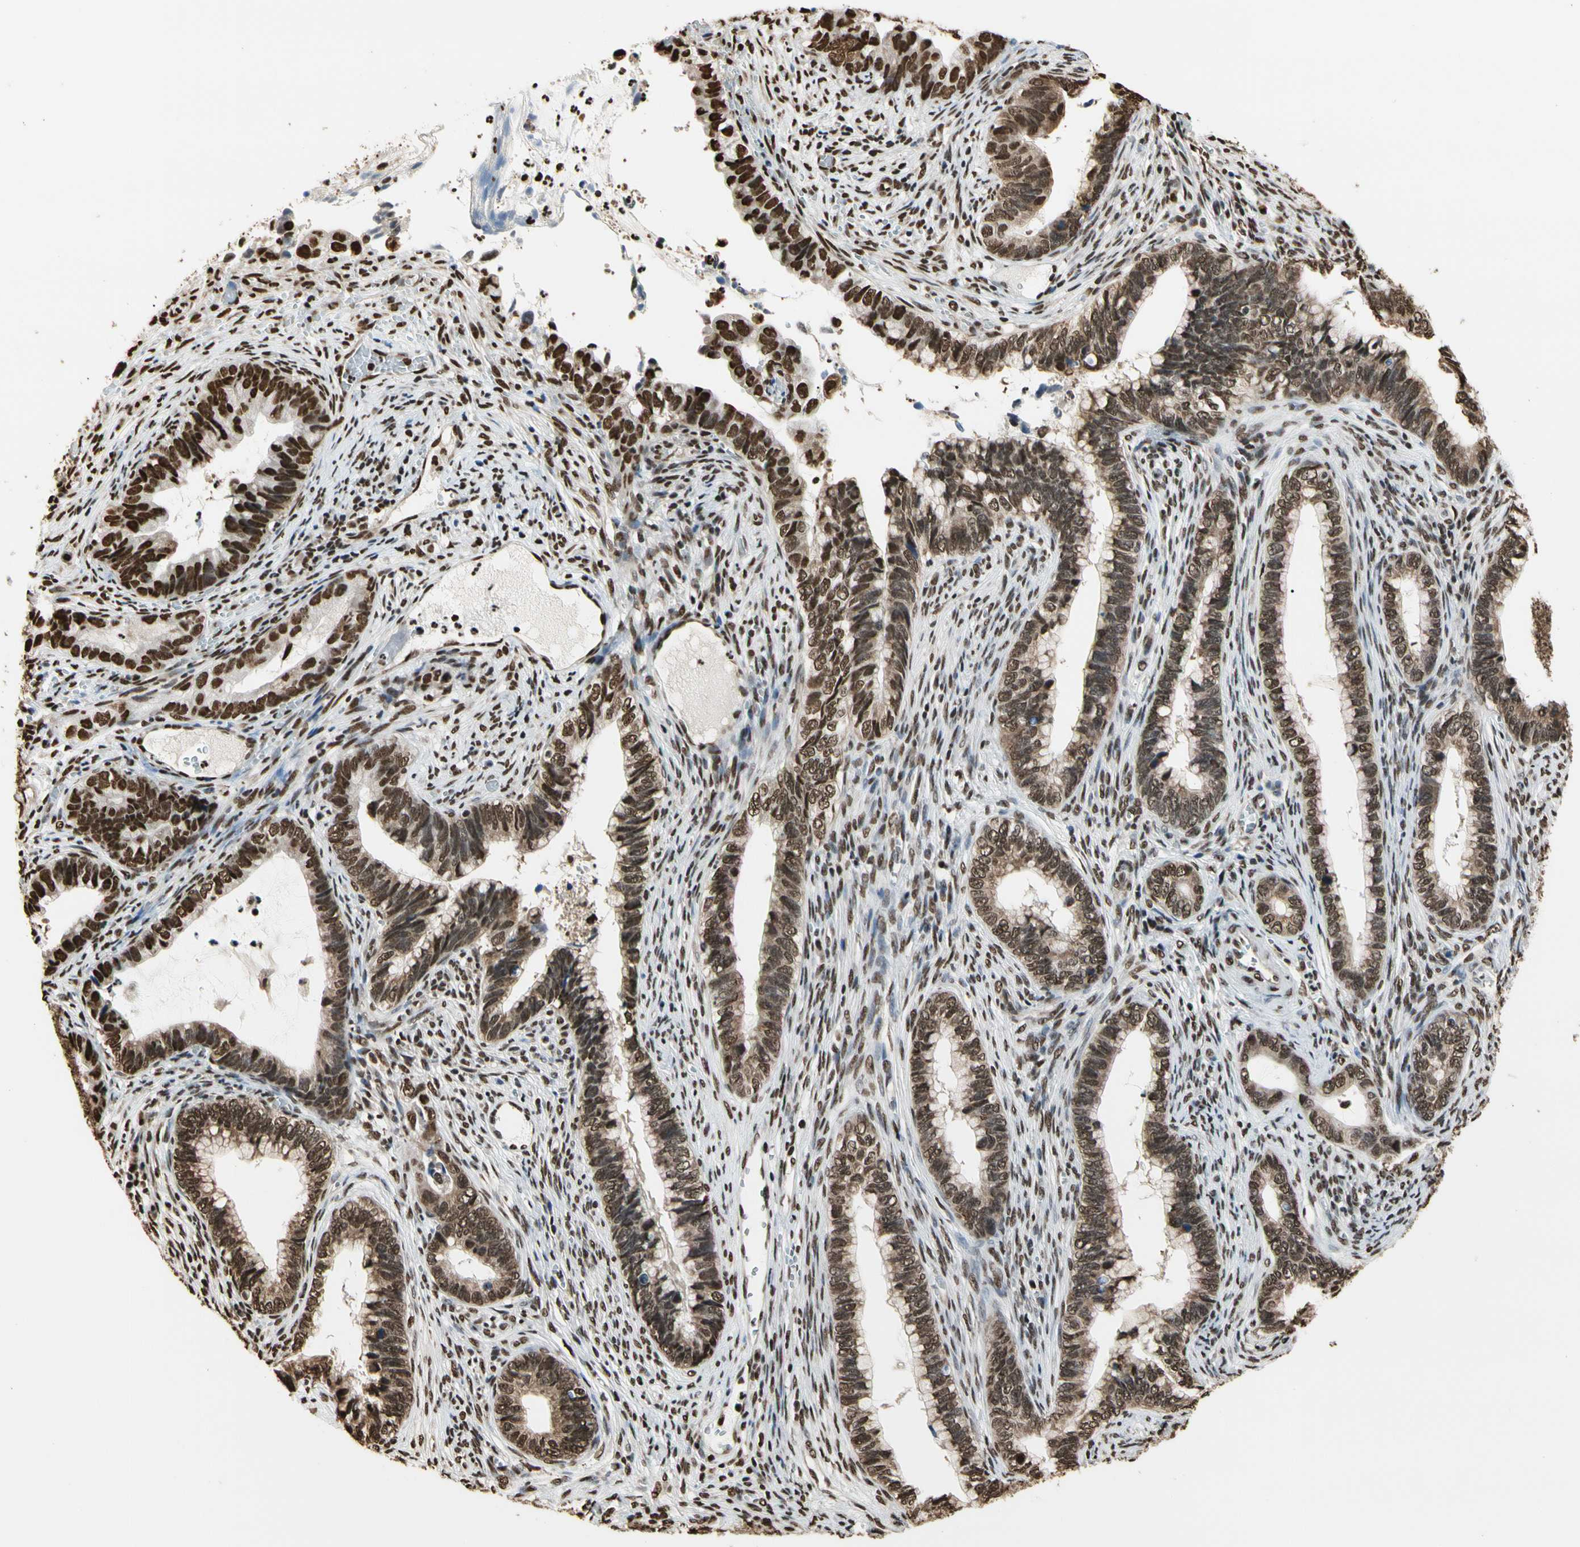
{"staining": {"intensity": "strong", "quantity": ">75%", "location": "nuclear"}, "tissue": "cervical cancer", "cell_type": "Tumor cells", "image_type": "cancer", "snomed": [{"axis": "morphology", "description": "Adenocarcinoma, NOS"}, {"axis": "topography", "description": "Cervix"}], "caption": "Brown immunohistochemical staining in cervical cancer reveals strong nuclear expression in about >75% of tumor cells.", "gene": "HNRNPK", "patient": {"sex": "female", "age": 44}}